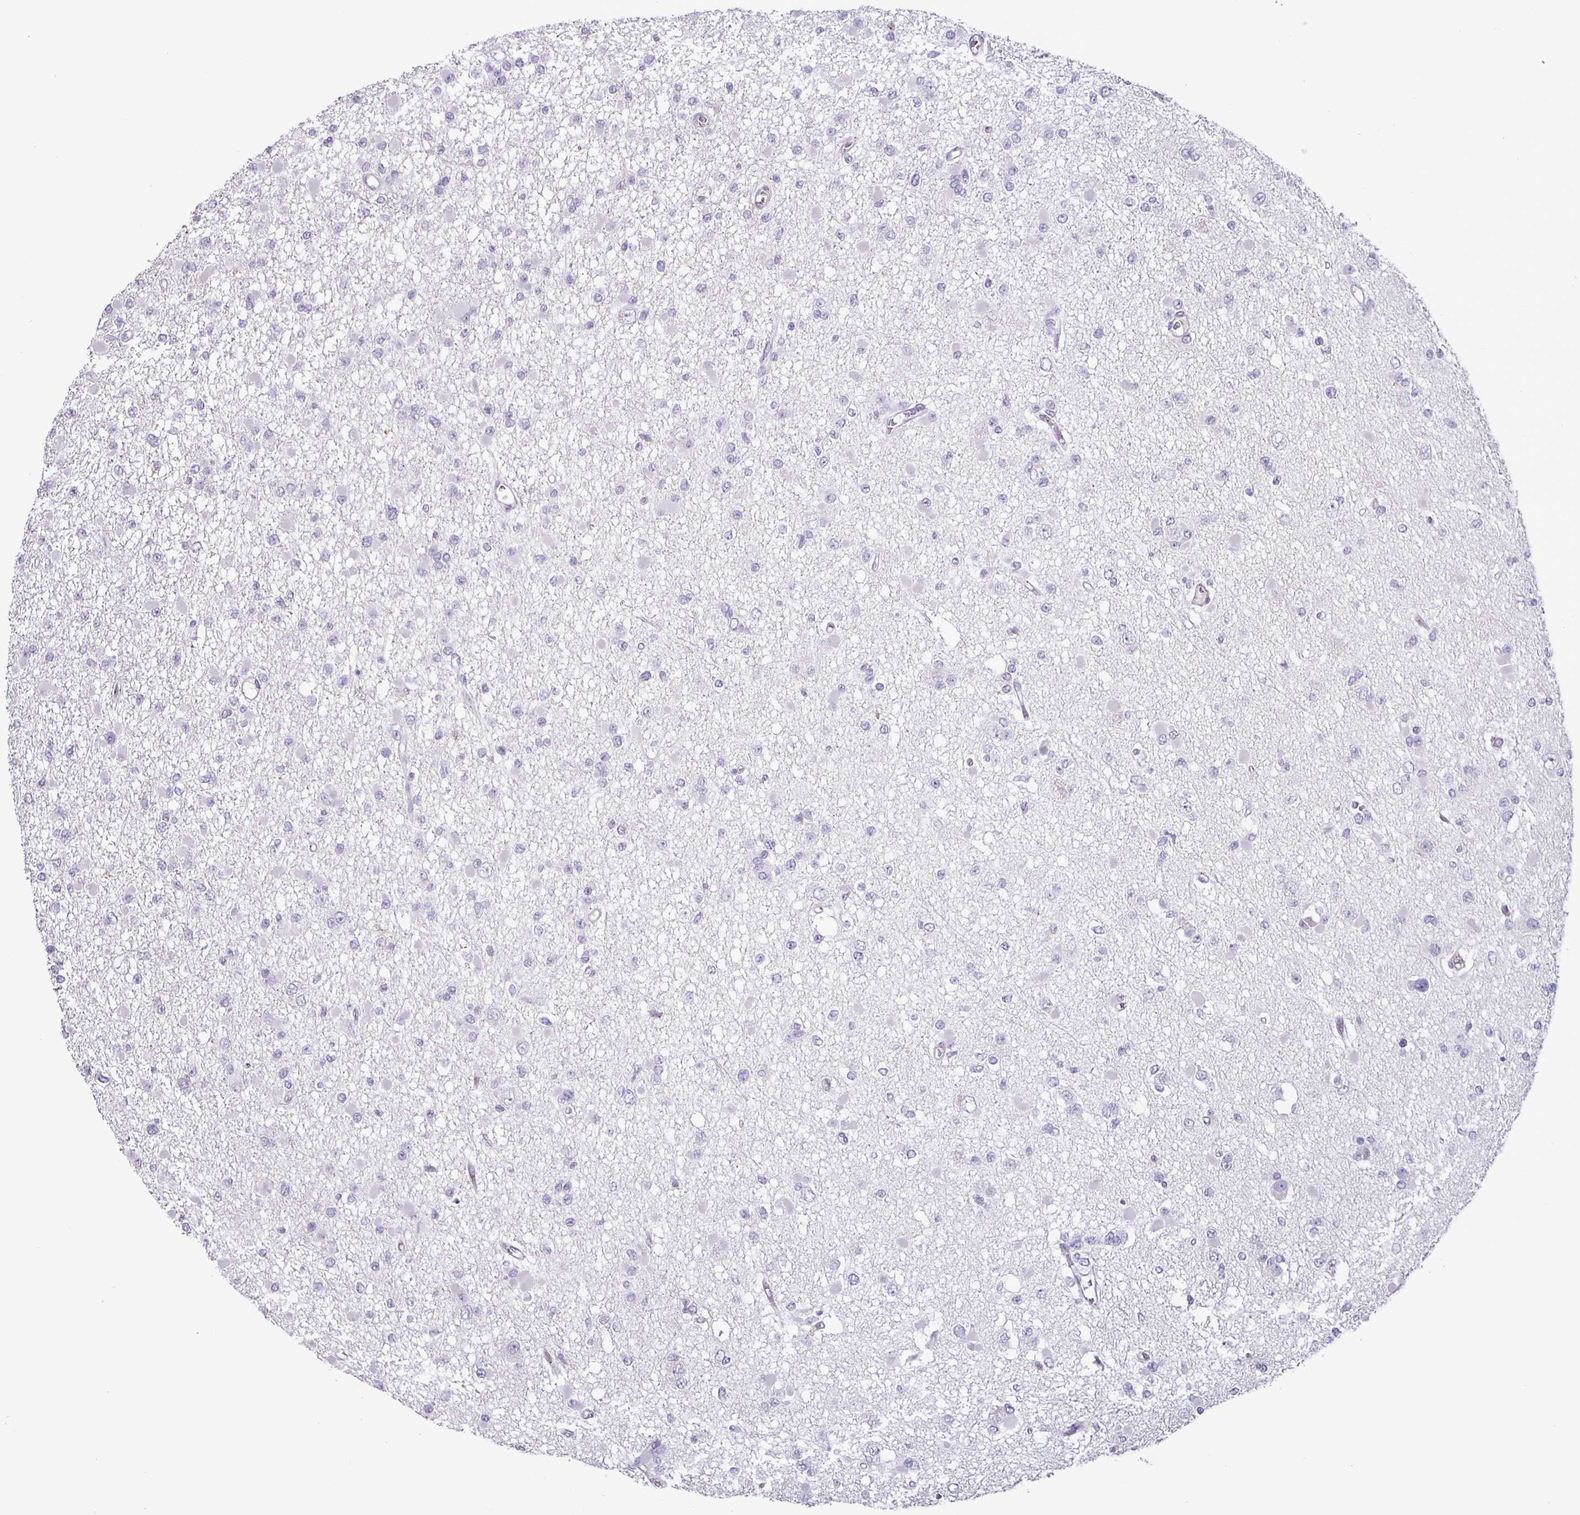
{"staining": {"intensity": "negative", "quantity": "none", "location": "none"}, "tissue": "glioma", "cell_type": "Tumor cells", "image_type": "cancer", "snomed": [{"axis": "morphology", "description": "Glioma, malignant, Low grade"}, {"axis": "topography", "description": "Brain"}], "caption": "Immunohistochemistry of human glioma reveals no expression in tumor cells.", "gene": "PLIN2", "patient": {"sex": "female", "age": 22}}